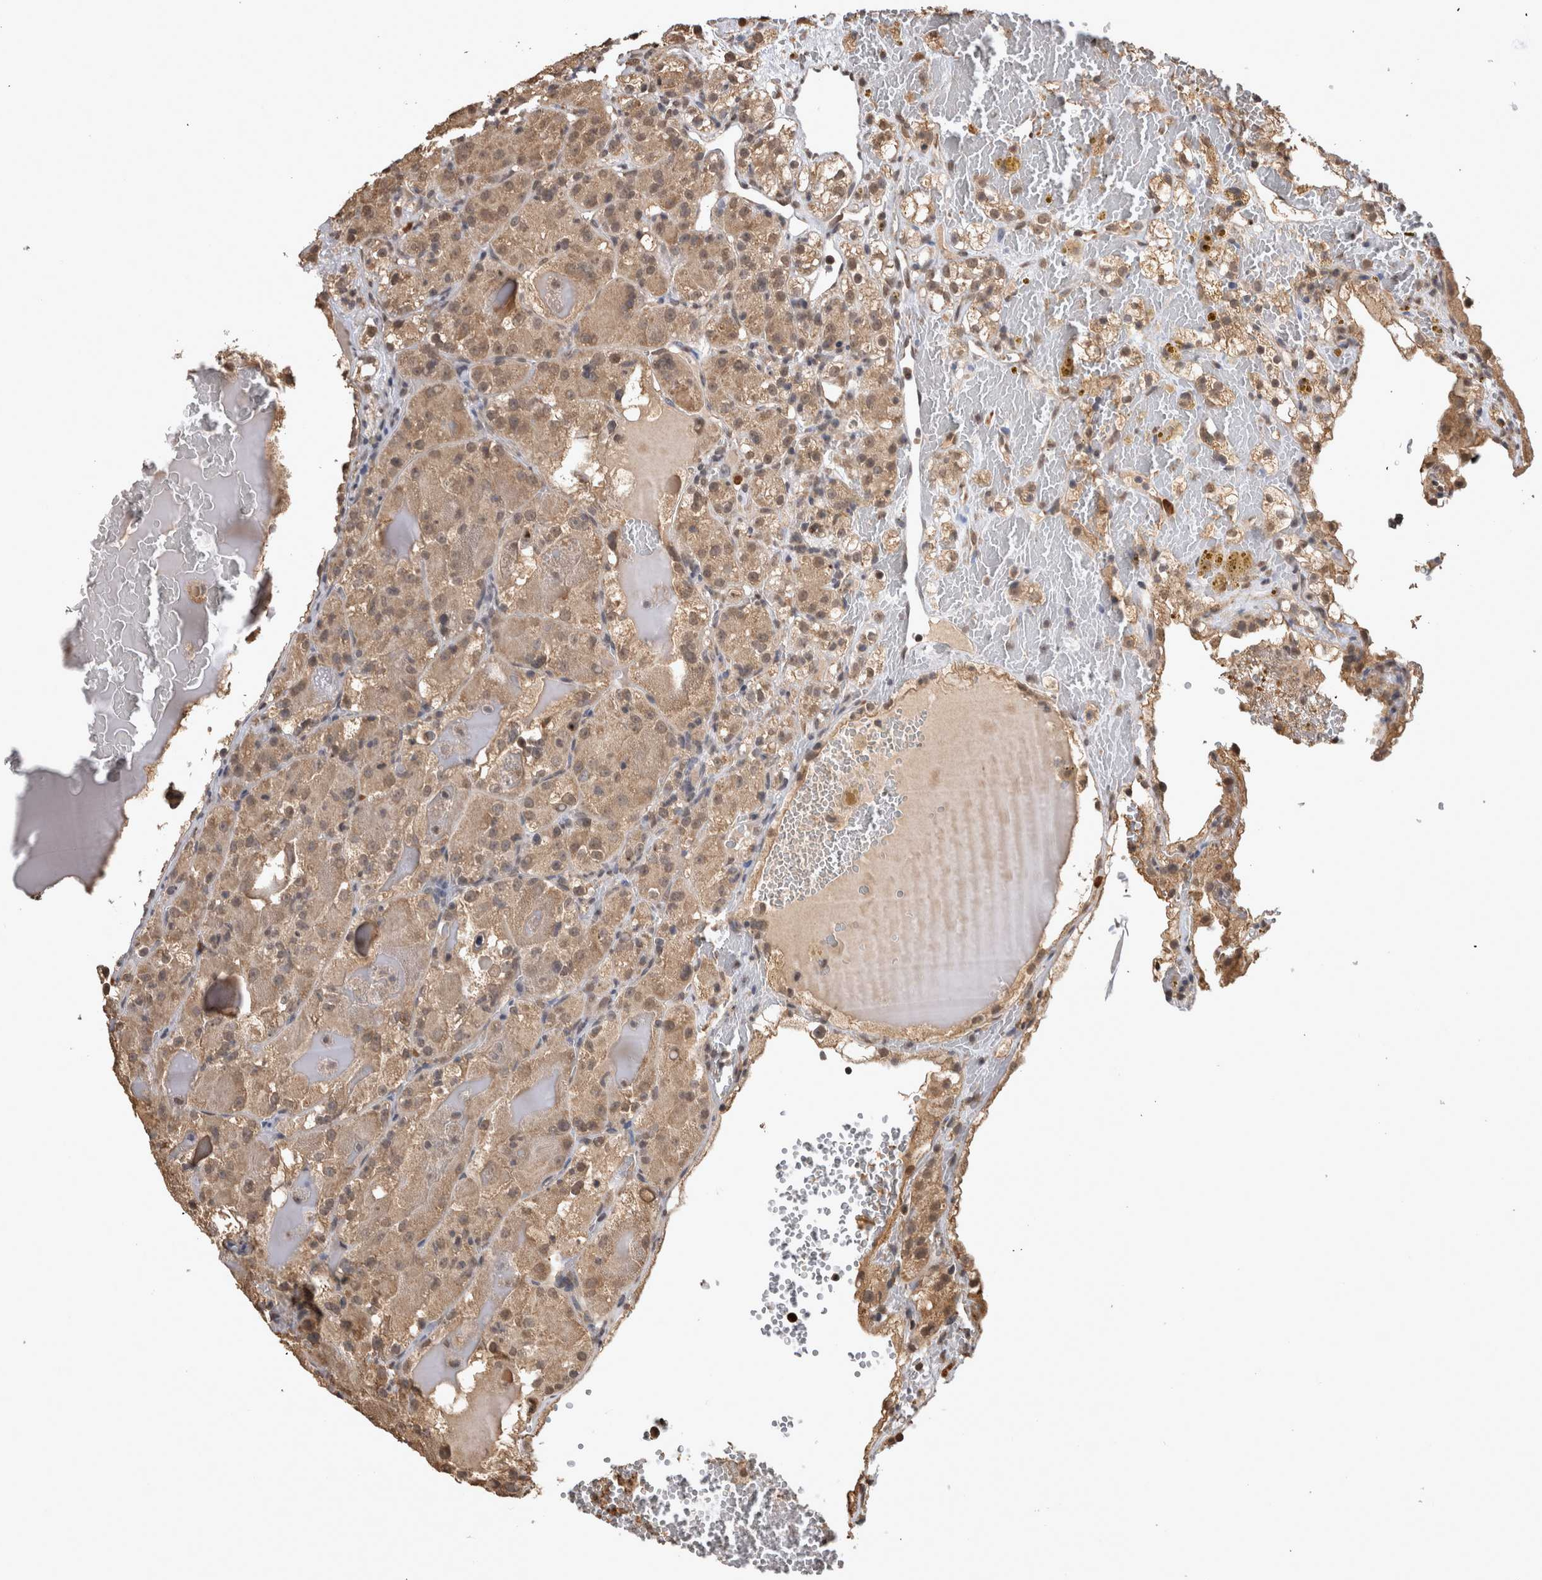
{"staining": {"intensity": "weak", "quantity": ">75%", "location": "cytoplasmic/membranous,nuclear"}, "tissue": "renal cancer", "cell_type": "Tumor cells", "image_type": "cancer", "snomed": [{"axis": "morphology", "description": "Normal tissue, NOS"}, {"axis": "morphology", "description": "Adenocarcinoma, NOS"}, {"axis": "topography", "description": "Kidney"}], "caption": "Immunohistochemistry of human renal cancer (adenocarcinoma) reveals low levels of weak cytoplasmic/membranous and nuclear staining in about >75% of tumor cells. The staining is performed using DAB (3,3'-diaminobenzidine) brown chromogen to label protein expression. The nuclei are counter-stained blue using hematoxylin.", "gene": "PAK4", "patient": {"sex": "male", "age": 61}}